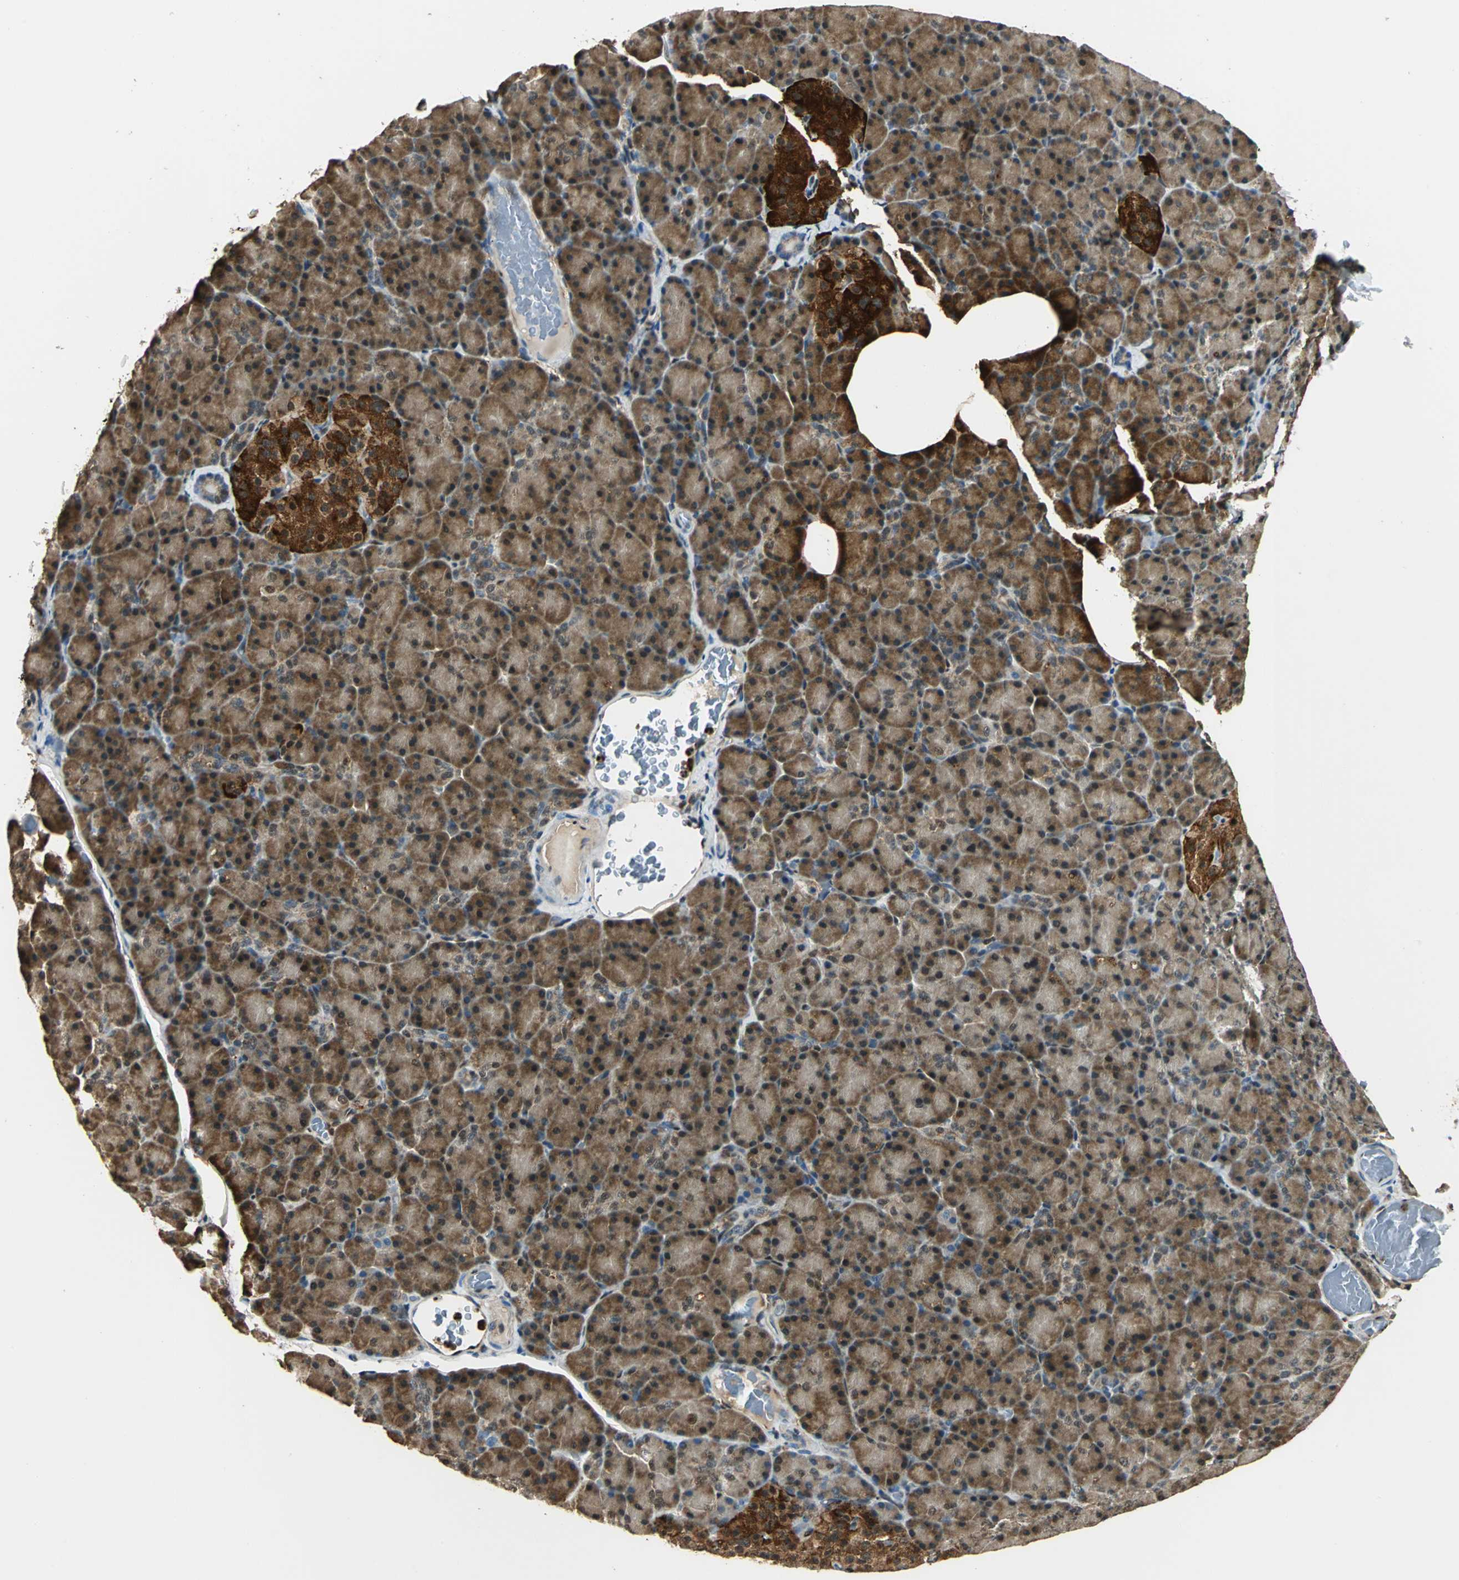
{"staining": {"intensity": "moderate", "quantity": ">75%", "location": "cytoplasmic/membranous,nuclear"}, "tissue": "pancreas", "cell_type": "Exocrine glandular cells", "image_type": "normal", "snomed": [{"axis": "morphology", "description": "Normal tissue, NOS"}, {"axis": "topography", "description": "Pancreas"}], "caption": "DAB (3,3'-diaminobenzidine) immunohistochemical staining of benign human pancreas demonstrates moderate cytoplasmic/membranous,nuclear protein expression in approximately >75% of exocrine glandular cells.", "gene": "PPP1R13L", "patient": {"sex": "female", "age": 43}}